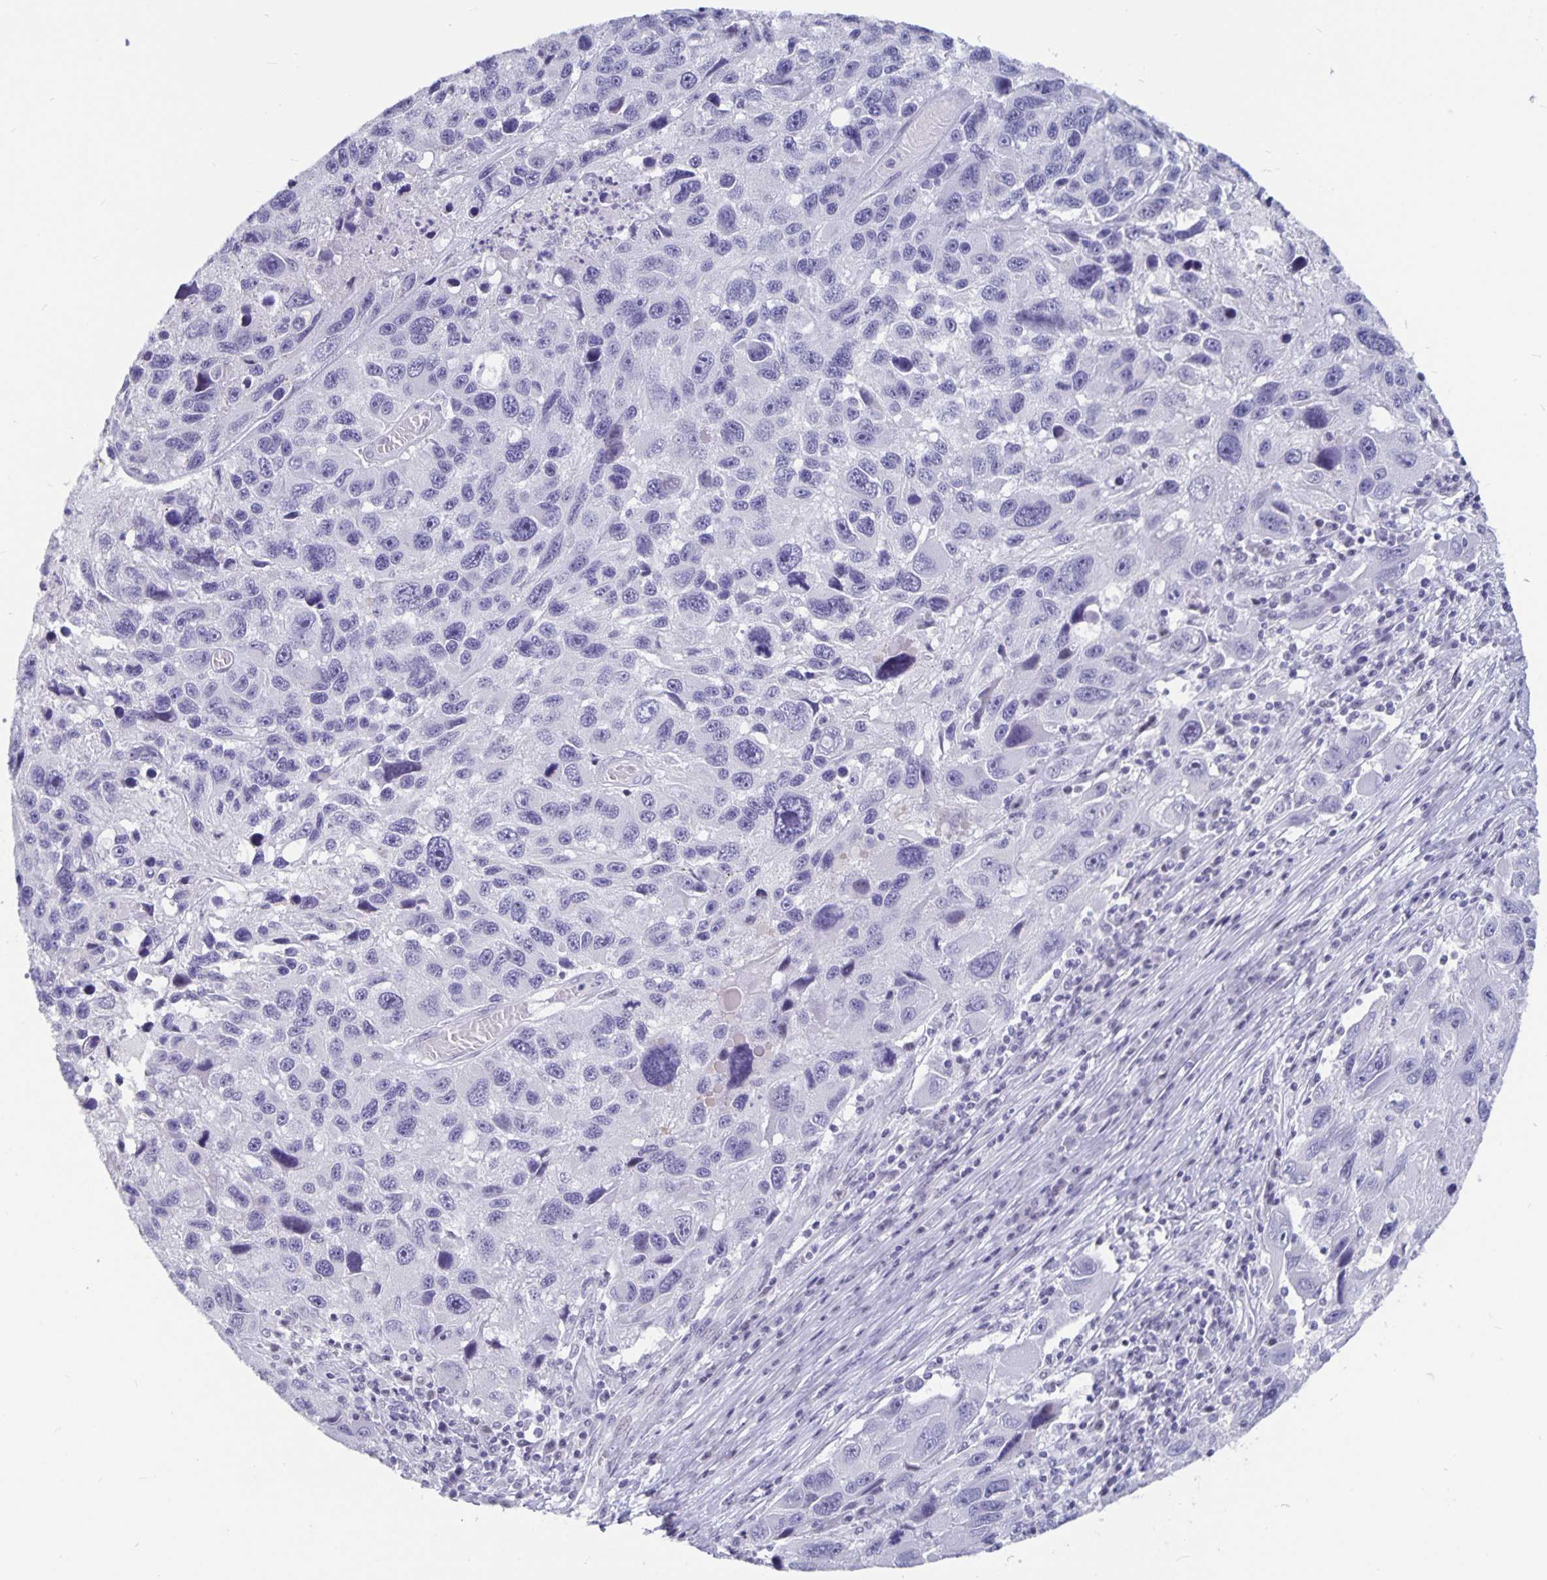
{"staining": {"intensity": "negative", "quantity": "none", "location": "none"}, "tissue": "melanoma", "cell_type": "Tumor cells", "image_type": "cancer", "snomed": [{"axis": "morphology", "description": "Malignant melanoma, NOS"}, {"axis": "topography", "description": "Skin"}], "caption": "Image shows no significant protein positivity in tumor cells of malignant melanoma.", "gene": "OLIG2", "patient": {"sex": "male", "age": 53}}